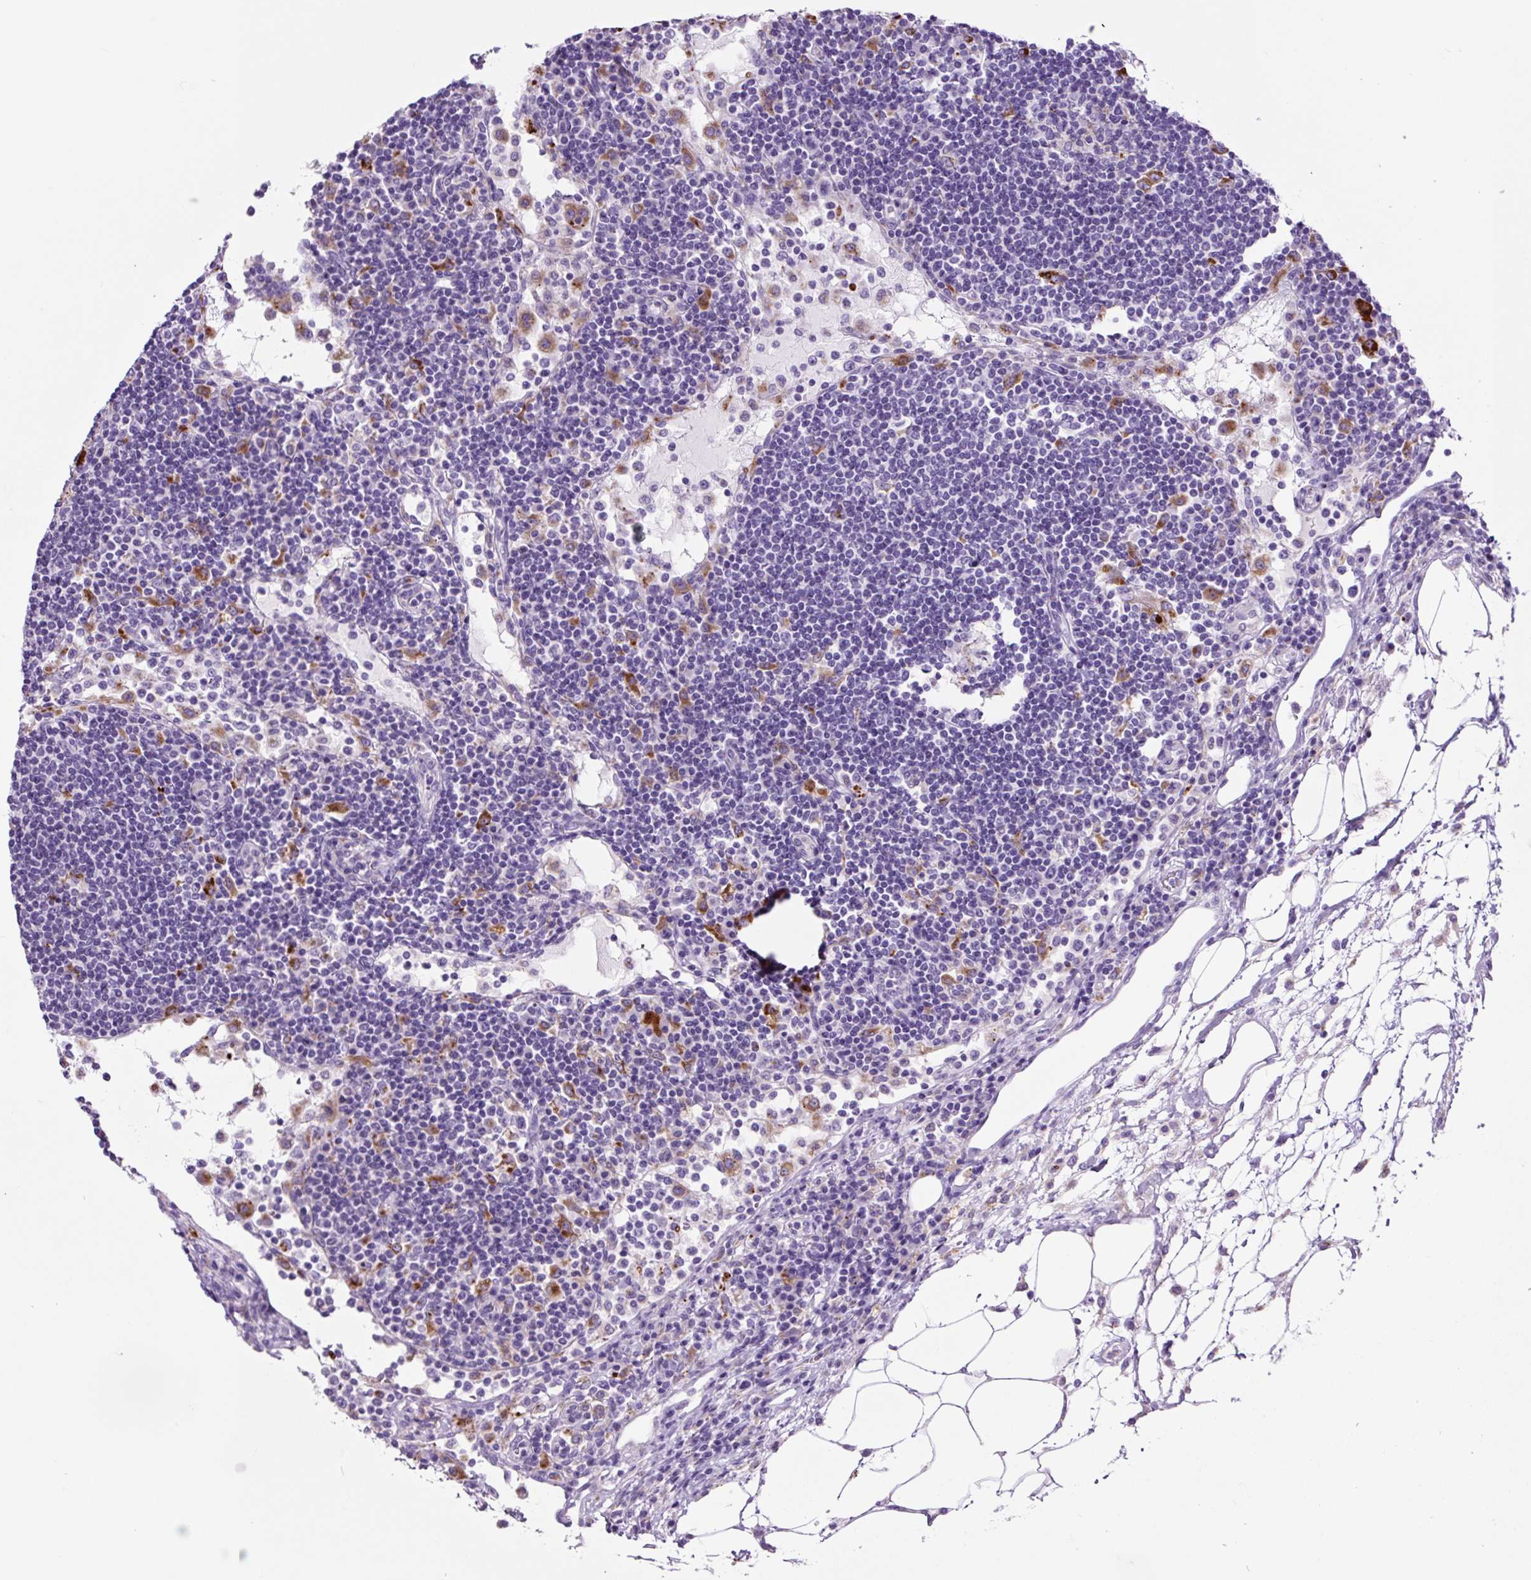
{"staining": {"intensity": "negative", "quantity": "none", "location": "none"}, "tissue": "lymph node", "cell_type": "Germinal center cells", "image_type": "normal", "snomed": [{"axis": "morphology", "description": "Normal tissue, NOS"}, {"axis": "topography", "description": "Lymph node"}], "caption": "Germinal center cells show no significant expression in unremarkable lymph node. The staining was performed using DAB (3,3'-diaminobenzidine) to visualize the protein expression in brown, while the nuclei were stained in blue with hematoxylin (Magnification: 20x).", "gene": "LCN10", "patient": {"sex": "female", "age": 53}}